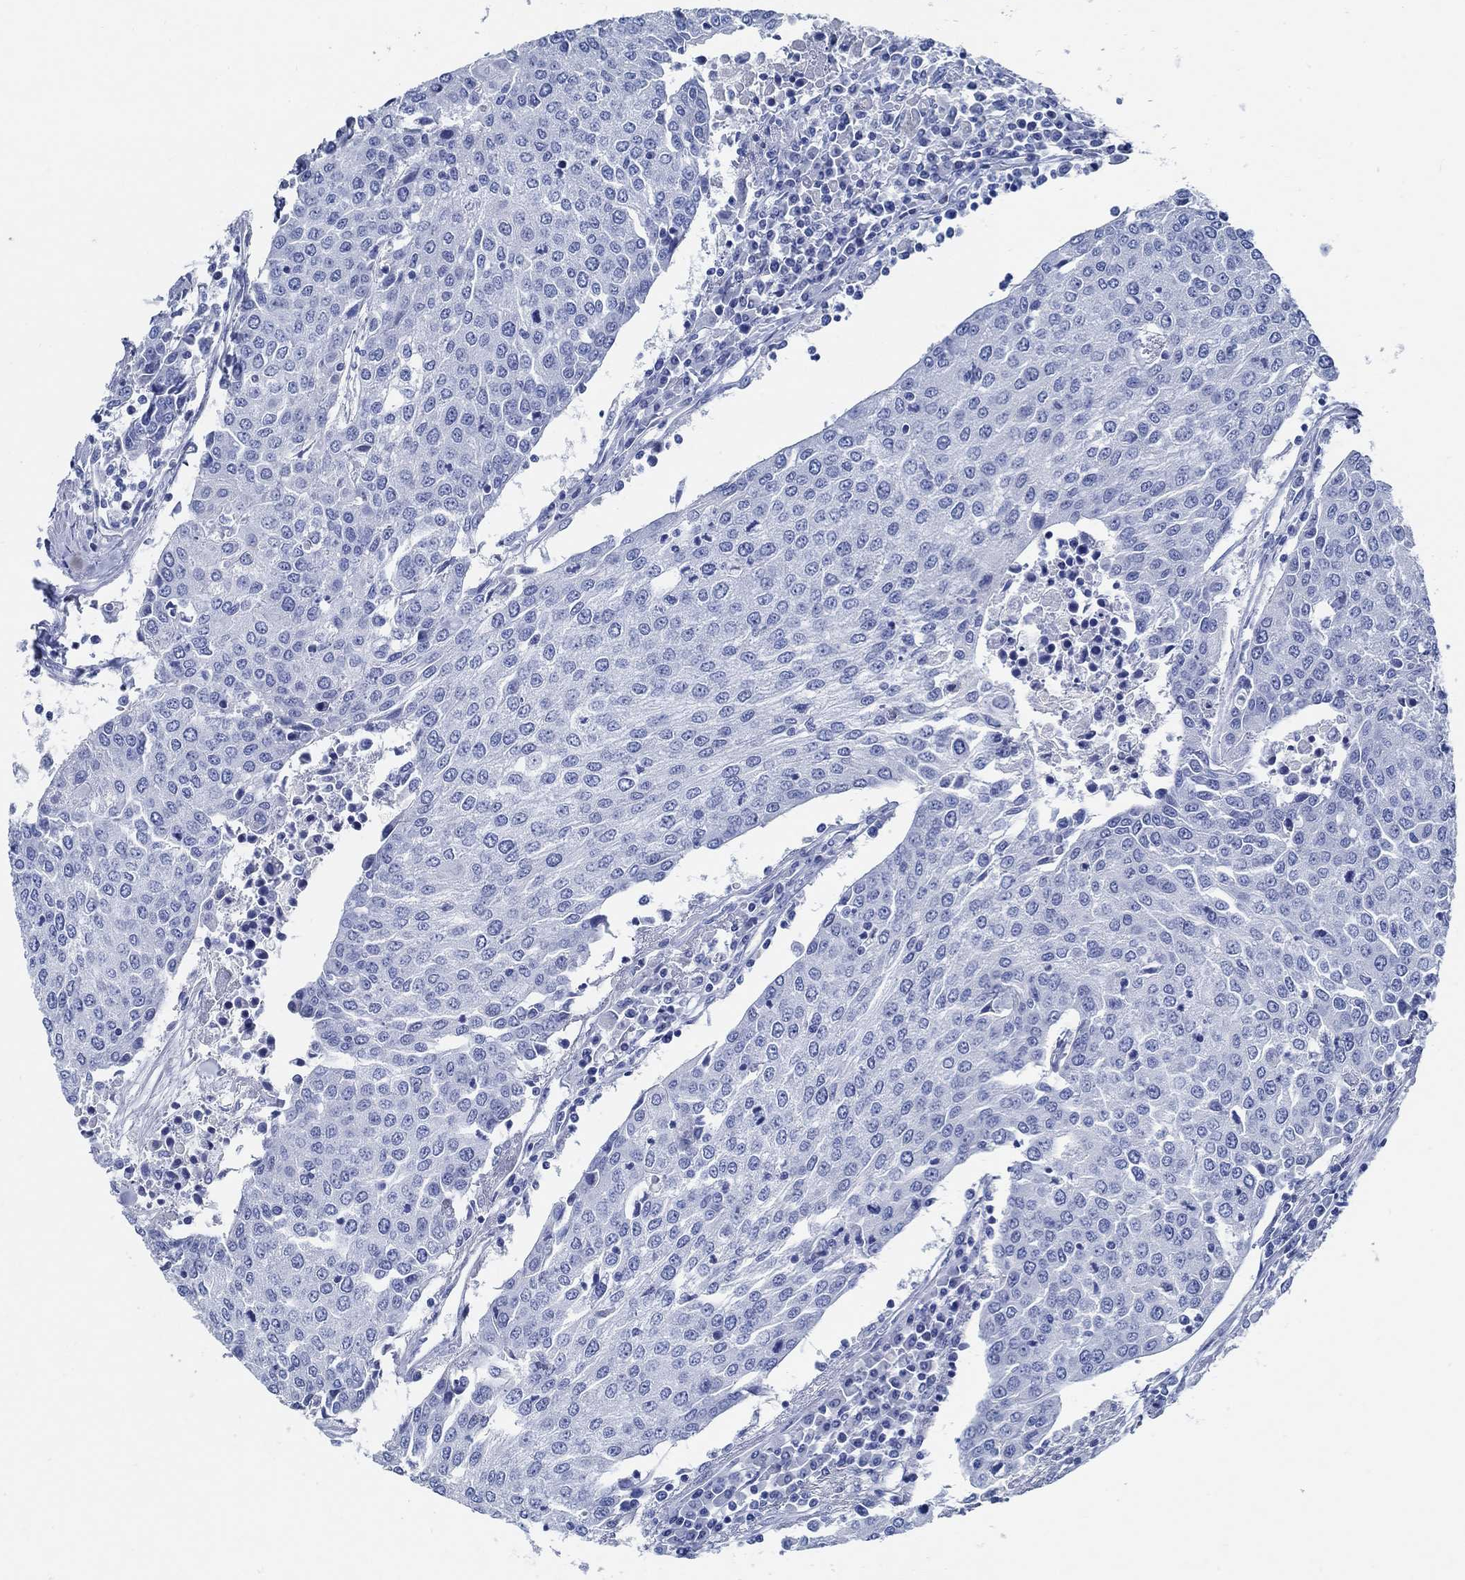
{"staining": {"intensity": "negative", "quantity": "none", "location": "none"}, "tissue": "urothelial cancer", "cell_type": "Tumor cells", "image_type": "cancer", "snomed": [{"axis": "morphology", "description": "Urothelial carcinoma, High grade"}, {"axis": "topography", "description": "Urinary bladder"}], "caption": "Immunohistochemistry (IHC) of high-grade urothelial carcinoma demonstrates no expression in tumor cells.", "gene": "SLC45A1", "patient": {"sex": "female", "age": 85}}